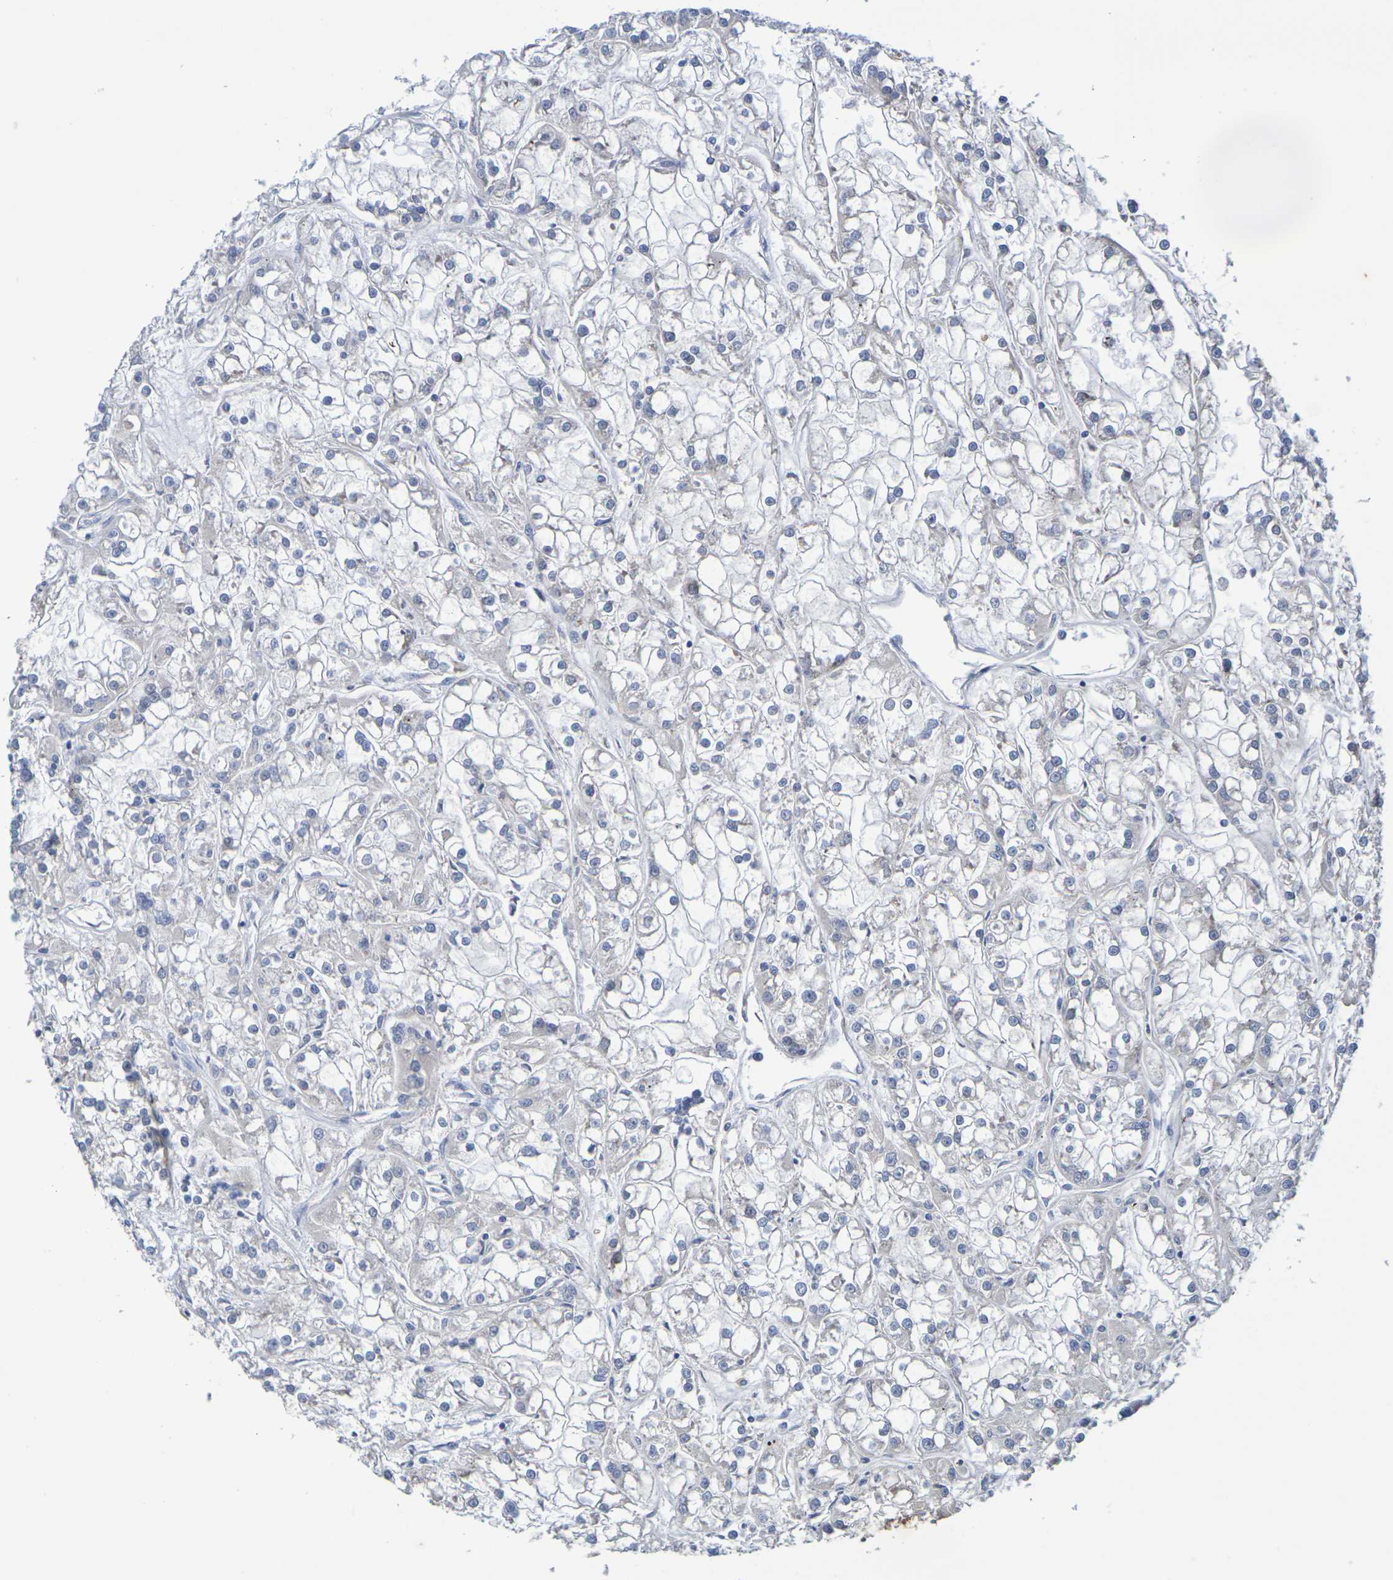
{"staining": {"intensity": "negative", "quantity": "none", "location": "none"}, "tissue": "renal cancer", "cell_type": "Tumor cells", "image_type": "cancer", "snomed": [{"axis": "morphology", "description": "Adenocarcinoma, NOS"}, {"axis": "topography", "description": "Kidney"}], "caption": "Tumor cells show no significant staining in renal cancer (adenocarcinoma).", "gene": "SDC4", "patient": {"sex": "female", "age": 52}}